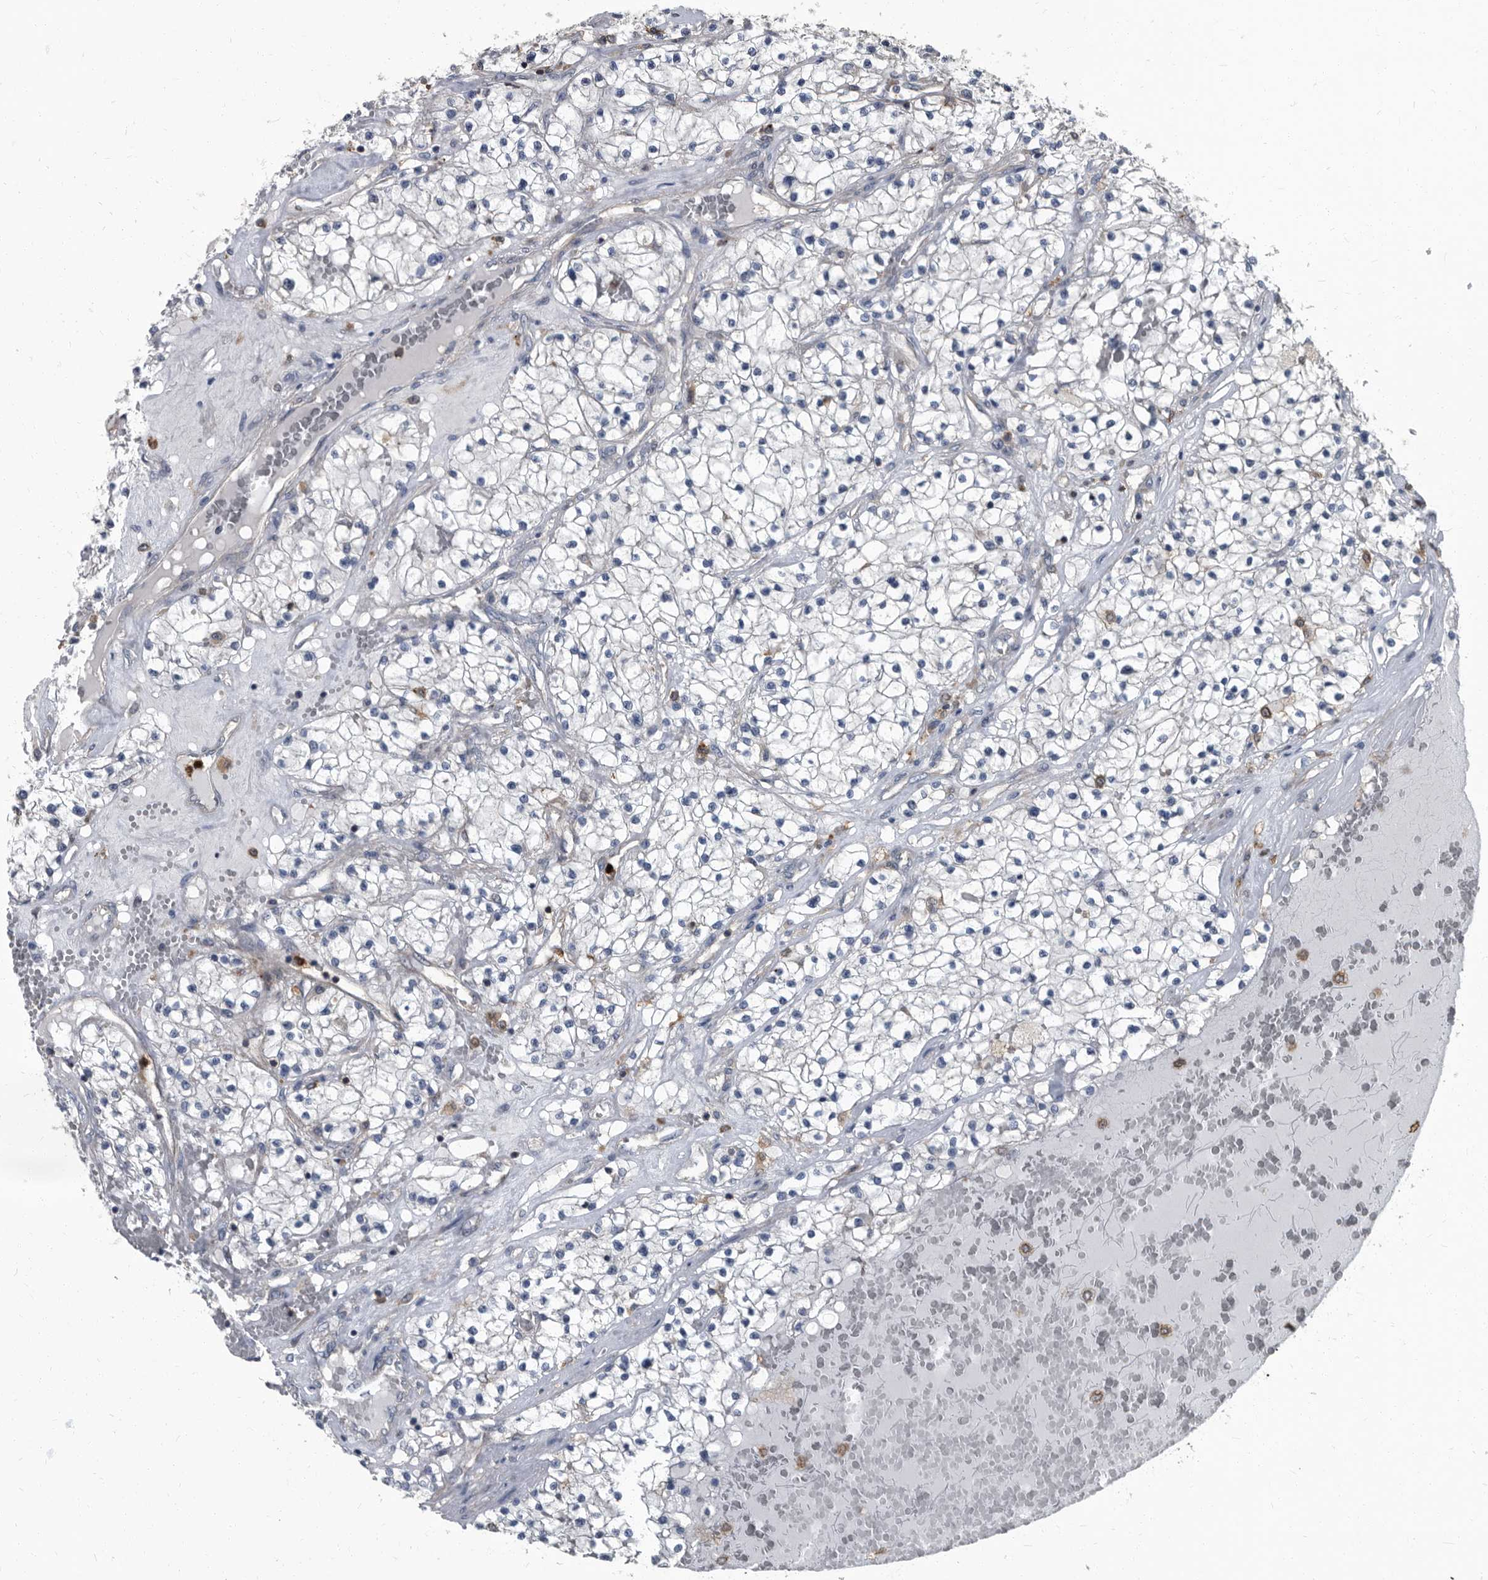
{"staining": {"intensity": "negative", "quantity": "none", "location": "none"}, "tissue": "renal cancer", "cell_type": "Tumor cells", "image_type": "cancer", "snomed": [{"axis": "morphology", "description": "Normal tissue, NOS"}, {"axis": "morphology", "description": "Adenocarcinoma, NOS"}, {"axis": "topography", "description": "Kidney"}], "caption": "Immunohistochemistry (IHC) histopathology image of neoplastic tissue: renal cancer (adenocarcinoma) stained with DAB (3,3'-diaminobenzidine) displays no significant protein staining in tumor cells. (DAB (3,3'-diaminobenzidine) IHC with hematoxylin counter stain).", "gene": "CDV3", "patient": {"sex": "male", "age": 68}}